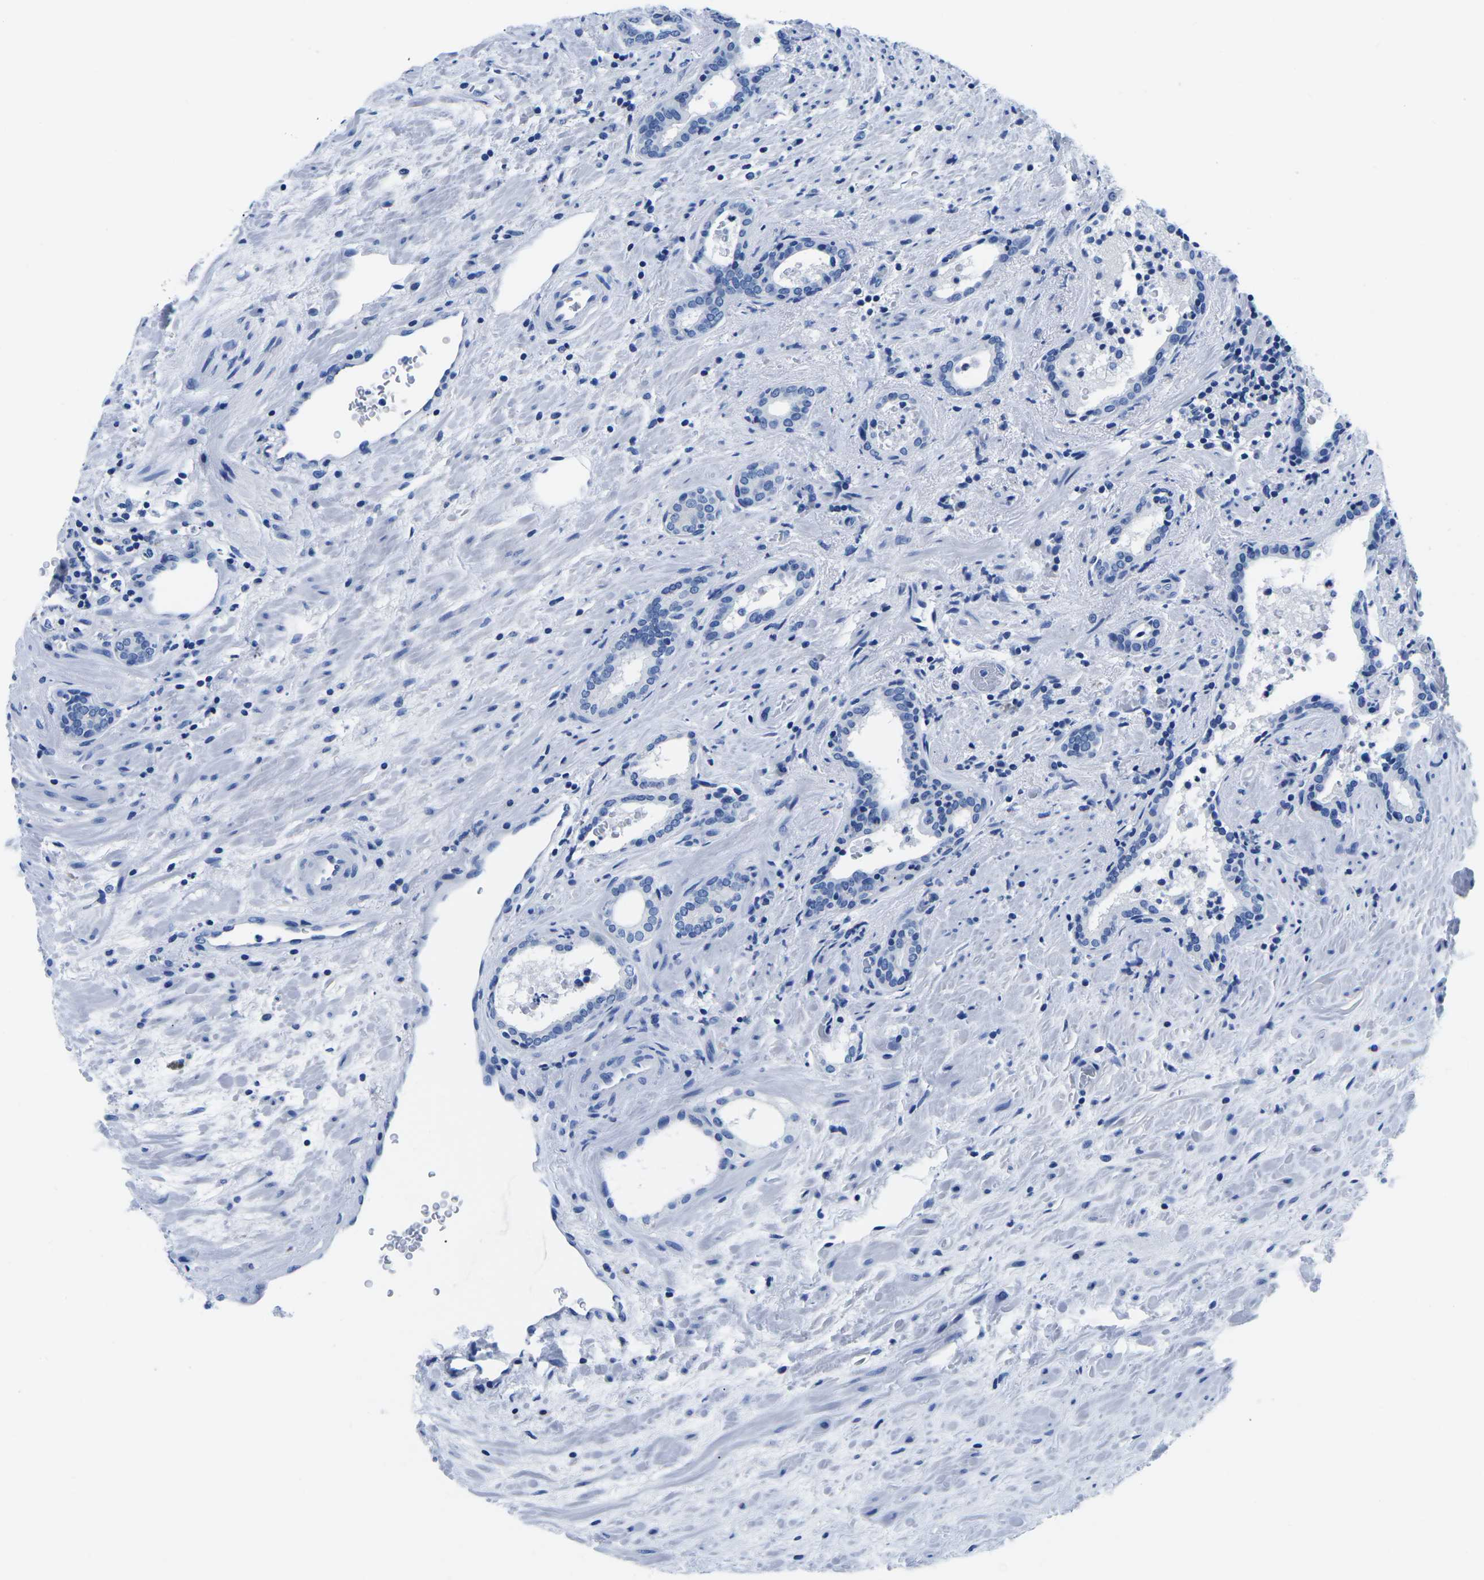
{"staining": {"intensity": "negative", "quantity": "none", "location": "none"}, "tissue": "prostate cancer", "cell_type": "Tumor cells", "image_type": "cancer", "snomed": [{"axis": "morphology", "description": "Adenocarcinoma, High grade"}, {"axis": "topography", "description": "Prostate"}], "caption": "DAB immunohistochemical staining of high-grade adenocarcinoma (prostate) shows no significant expression in tumor cells.", "gene": "CYP1A2", "patient": {"sex": "male", "age": 71}}